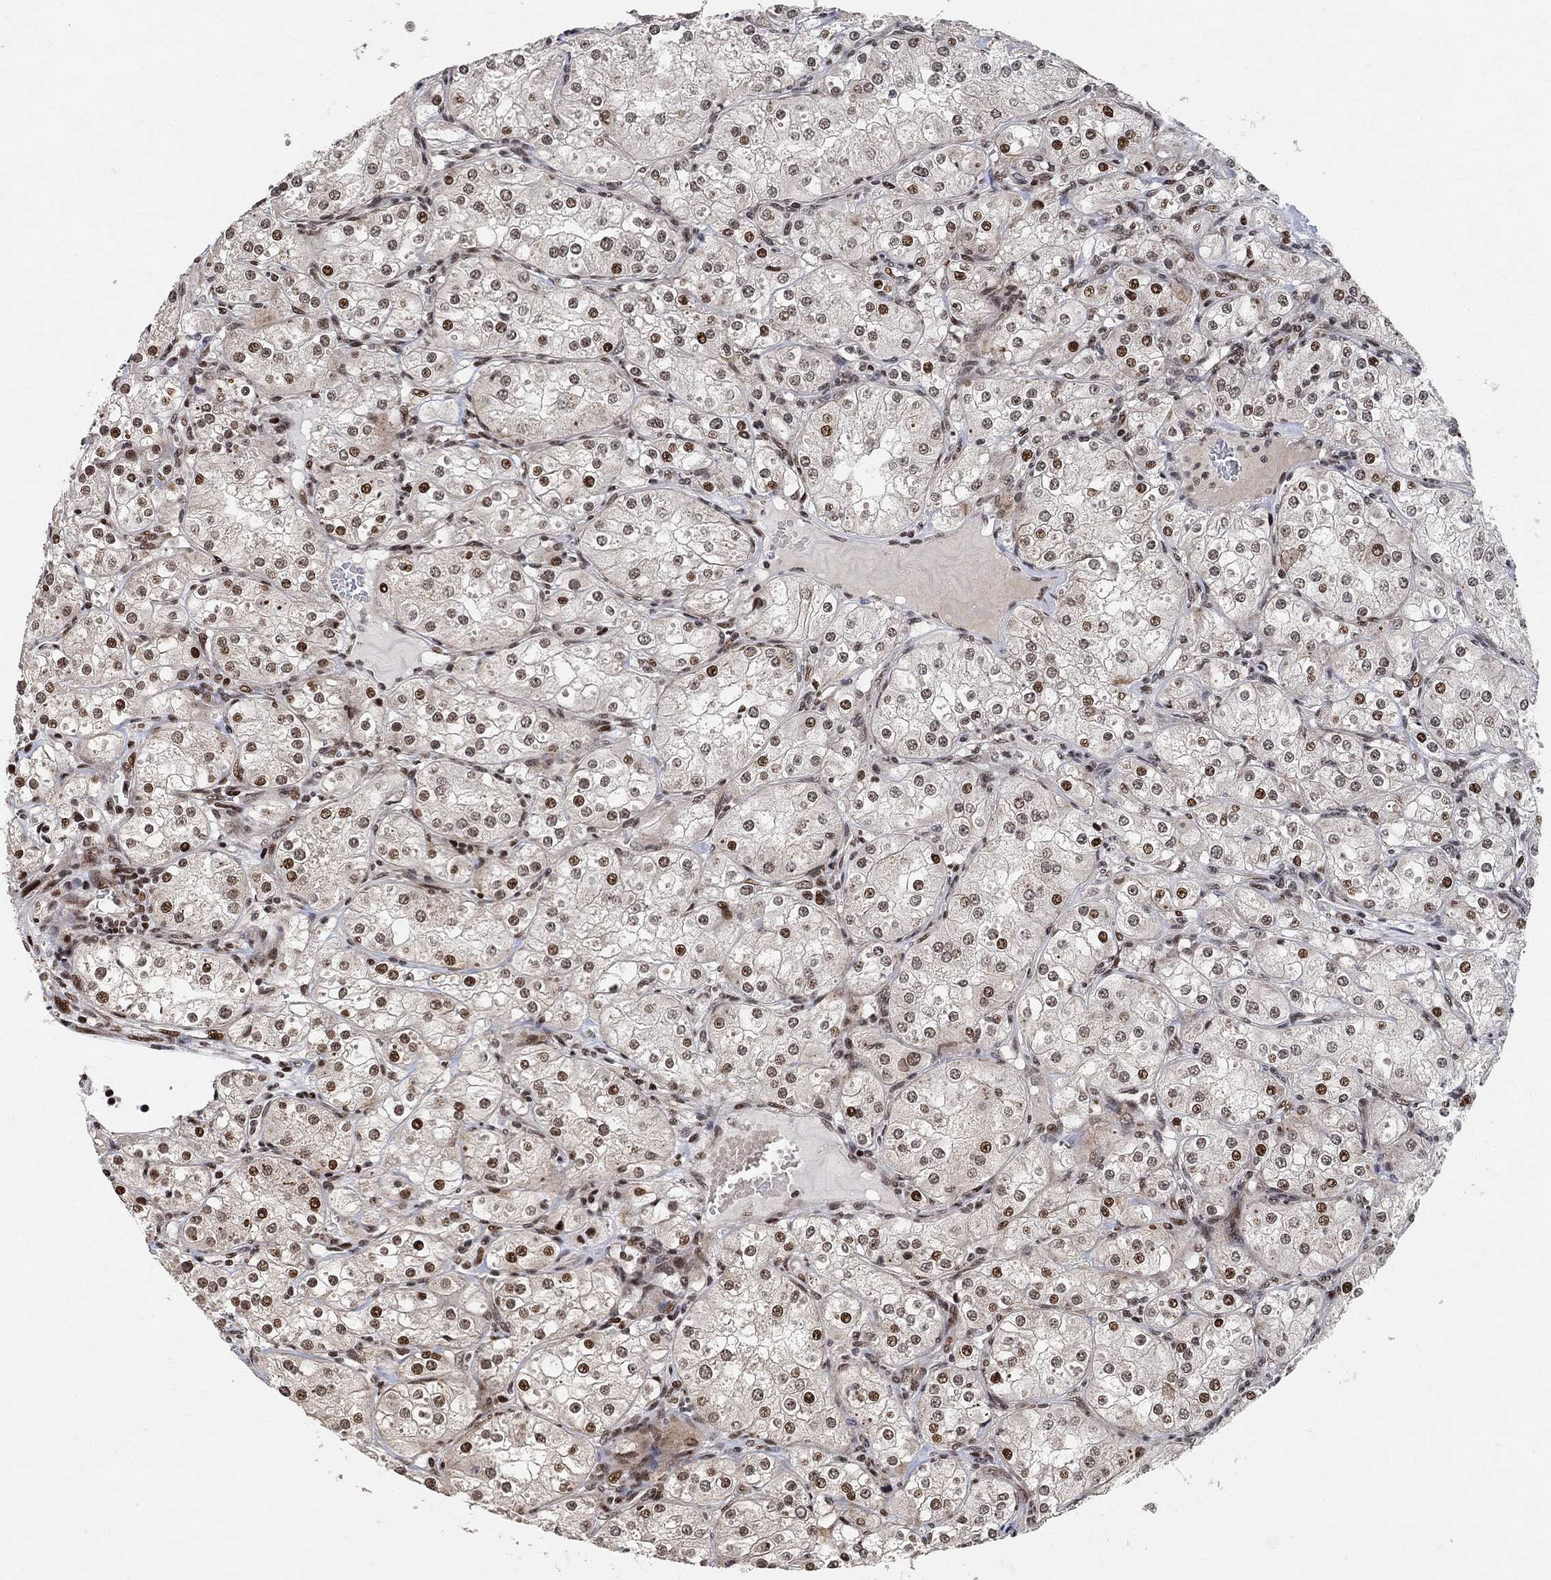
{"staining": {"intensity": "moderate", "quantity": "<25%", "location": "nuclear"}, "tissue": "renal cancer", "cell_type": "Tumor cells", "image_type": "cancer", "snomed": [{"axis": "morphology", "description": "Adenocarcinoma, NOS"}, {"axis": "topography", "description": "Kidney"}], "caption": "Renal cancer (adenocarcinoma) was stained to show a protein in brown. There is low levels of moderate nuclear positivity in about <25% of tumor cells. Ihc stains the protein of interest in brown and the nuclei are stained blue.", "gene": "E4F1", "patient": {"sex": "male", "age": 77}}